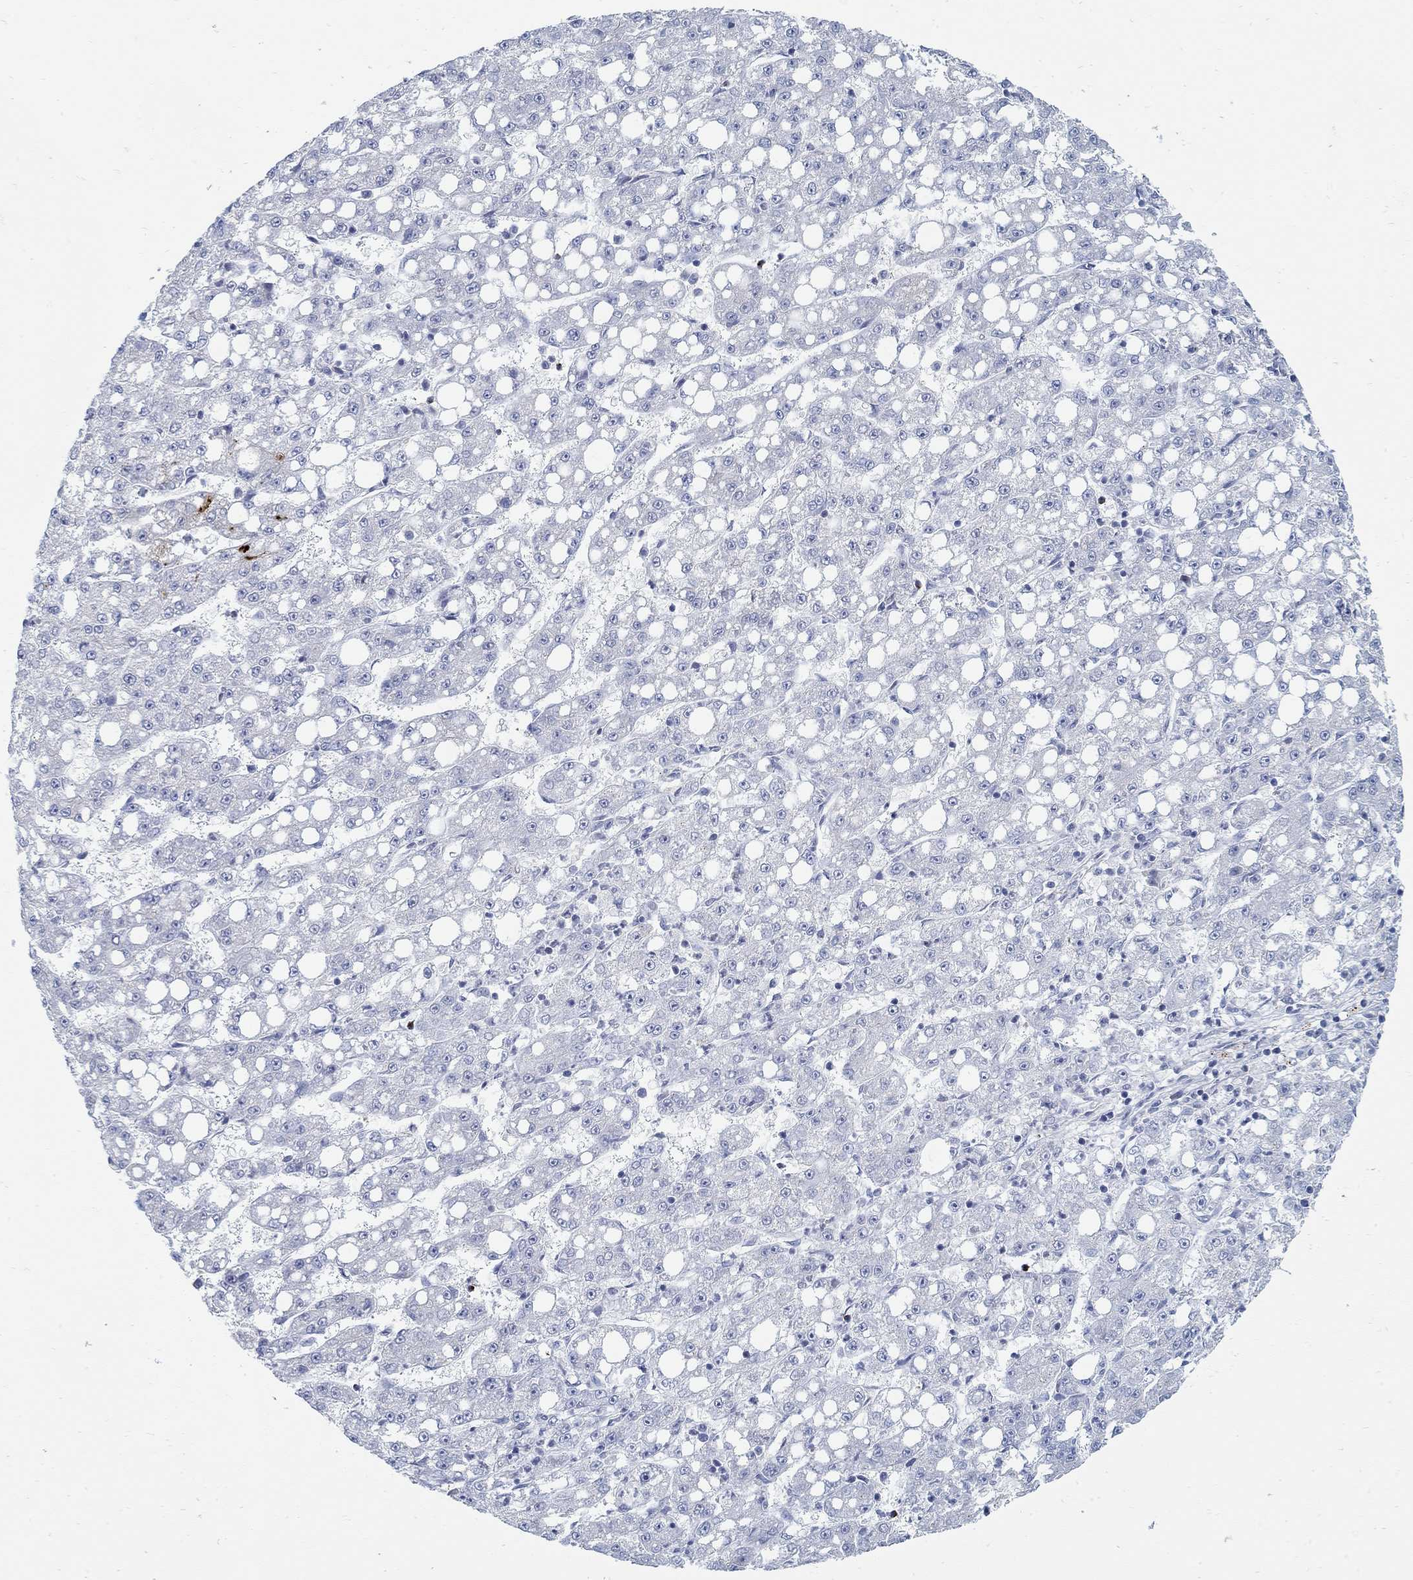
{"staining": {"intensity": "negative", "quantity": "none", "location": "none"}, "tissue": "liver cancer", "cell_type": "Tumor cells", "image_type": "cancer", "snomed": [{"axis": "morphology", "description": "Carcinoma, Hepatocellular, NOS"}, {"axis": "topography", "description": "Liver"}], "caption": "A photomicrograph of human hepatocellular carcinoma (liver) is negative for staining in tumor cells.", "gene": "ANO7", "patient": {"sex": "female", "age": 65}}